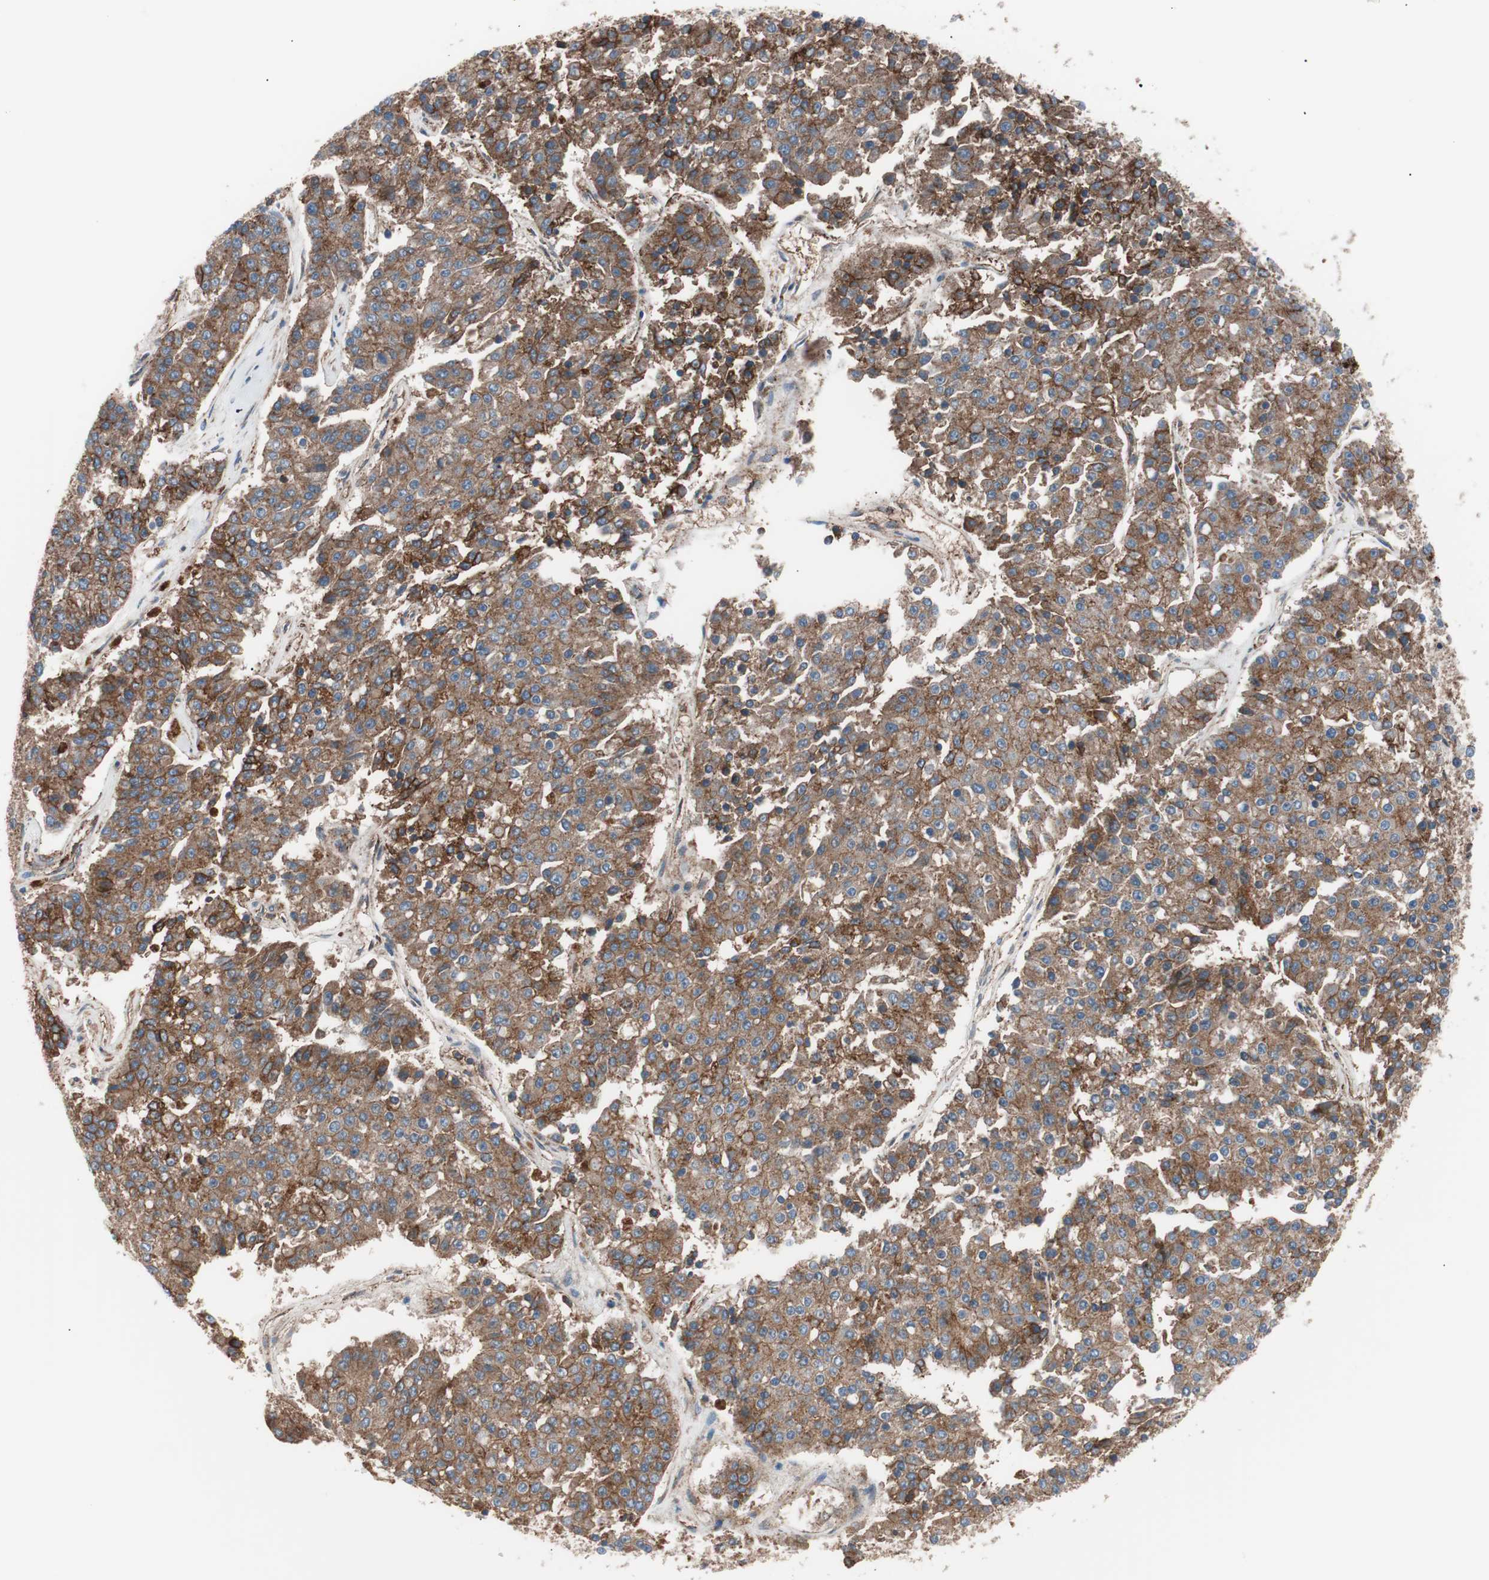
{"staining": {"intensity": "strong", "quantity": ">75%", "location": "cytoplasmic/membranous"}, "tissue": "pancreatic cancer", "cell_type": "Tumor cells", "image_type": "cancer", "snomed": [{"axis": "morphology", "description": "Adenocarcinoma, NOS"}, {"axis": "topography", "description": "Pancreas"}], "caption": "This histopathology image displays immunohistochemistry (IHC) staining of pancreatic cancer, with high strong cytoplasmic/membranous positivity in approximately >75% of tumor cells.", "gene": "FLOT2", "patient": {"sex": "male", "age": 50}}